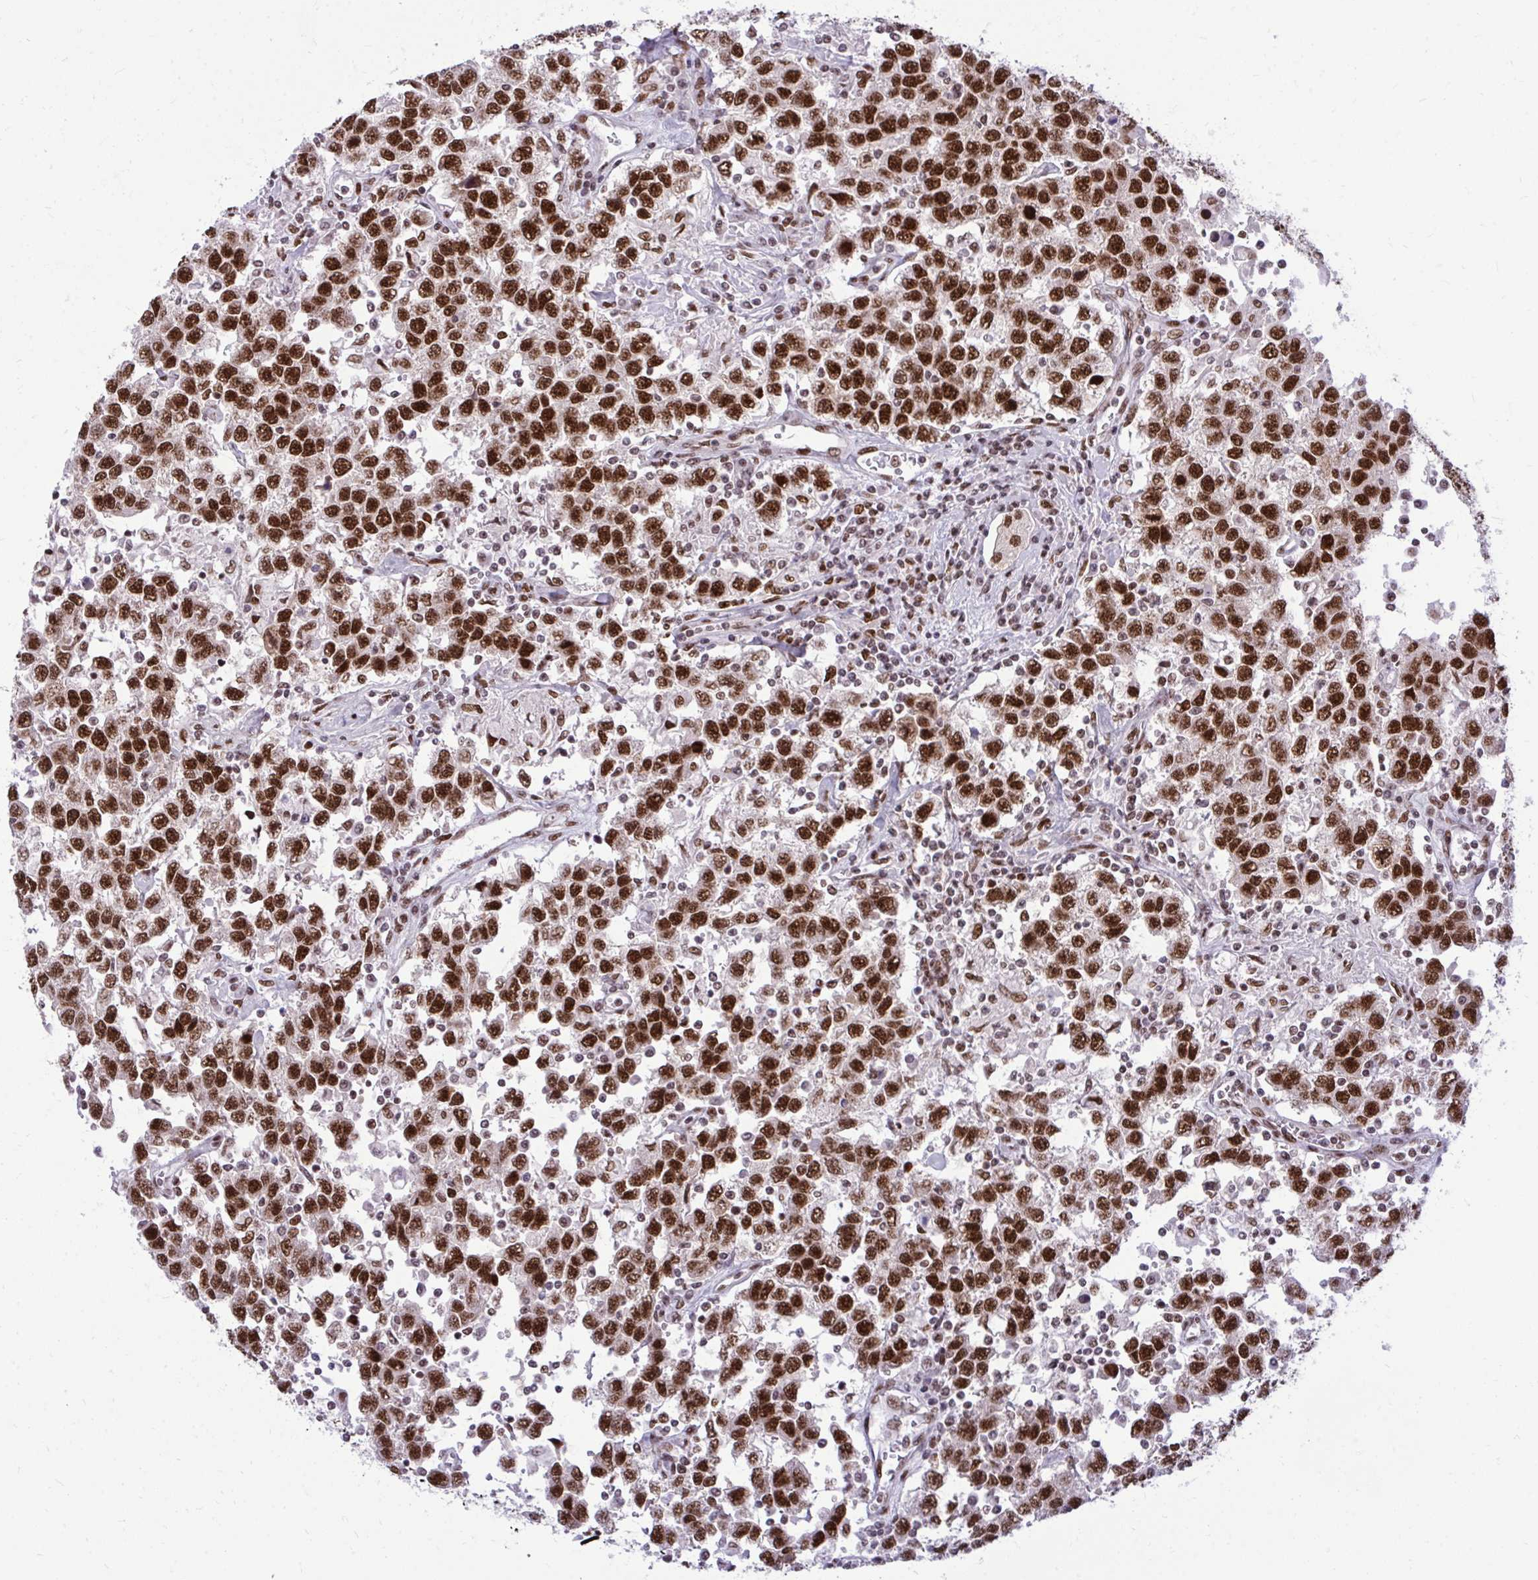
{"staining": {"intensity": "strong", "quantity": ">75%", "location": "nuclear"}, "tissue": "testis cancer", "cell_type": "Tumor cells", "image_type": "cancer", "snomed": [{"axis": "morphology", "description": "Seminoma, NOS"}, {"axis": "topography", "description": "Testis"}], "caption": "IHC micrograph of testis cancer (seminoma) stained for a protein (brown), which exhibits high levels of strong nuclear expression in approximately >75% of tumor cells.", "gene": "CDYL", "patient": {"sex": "male", "age": 41}}